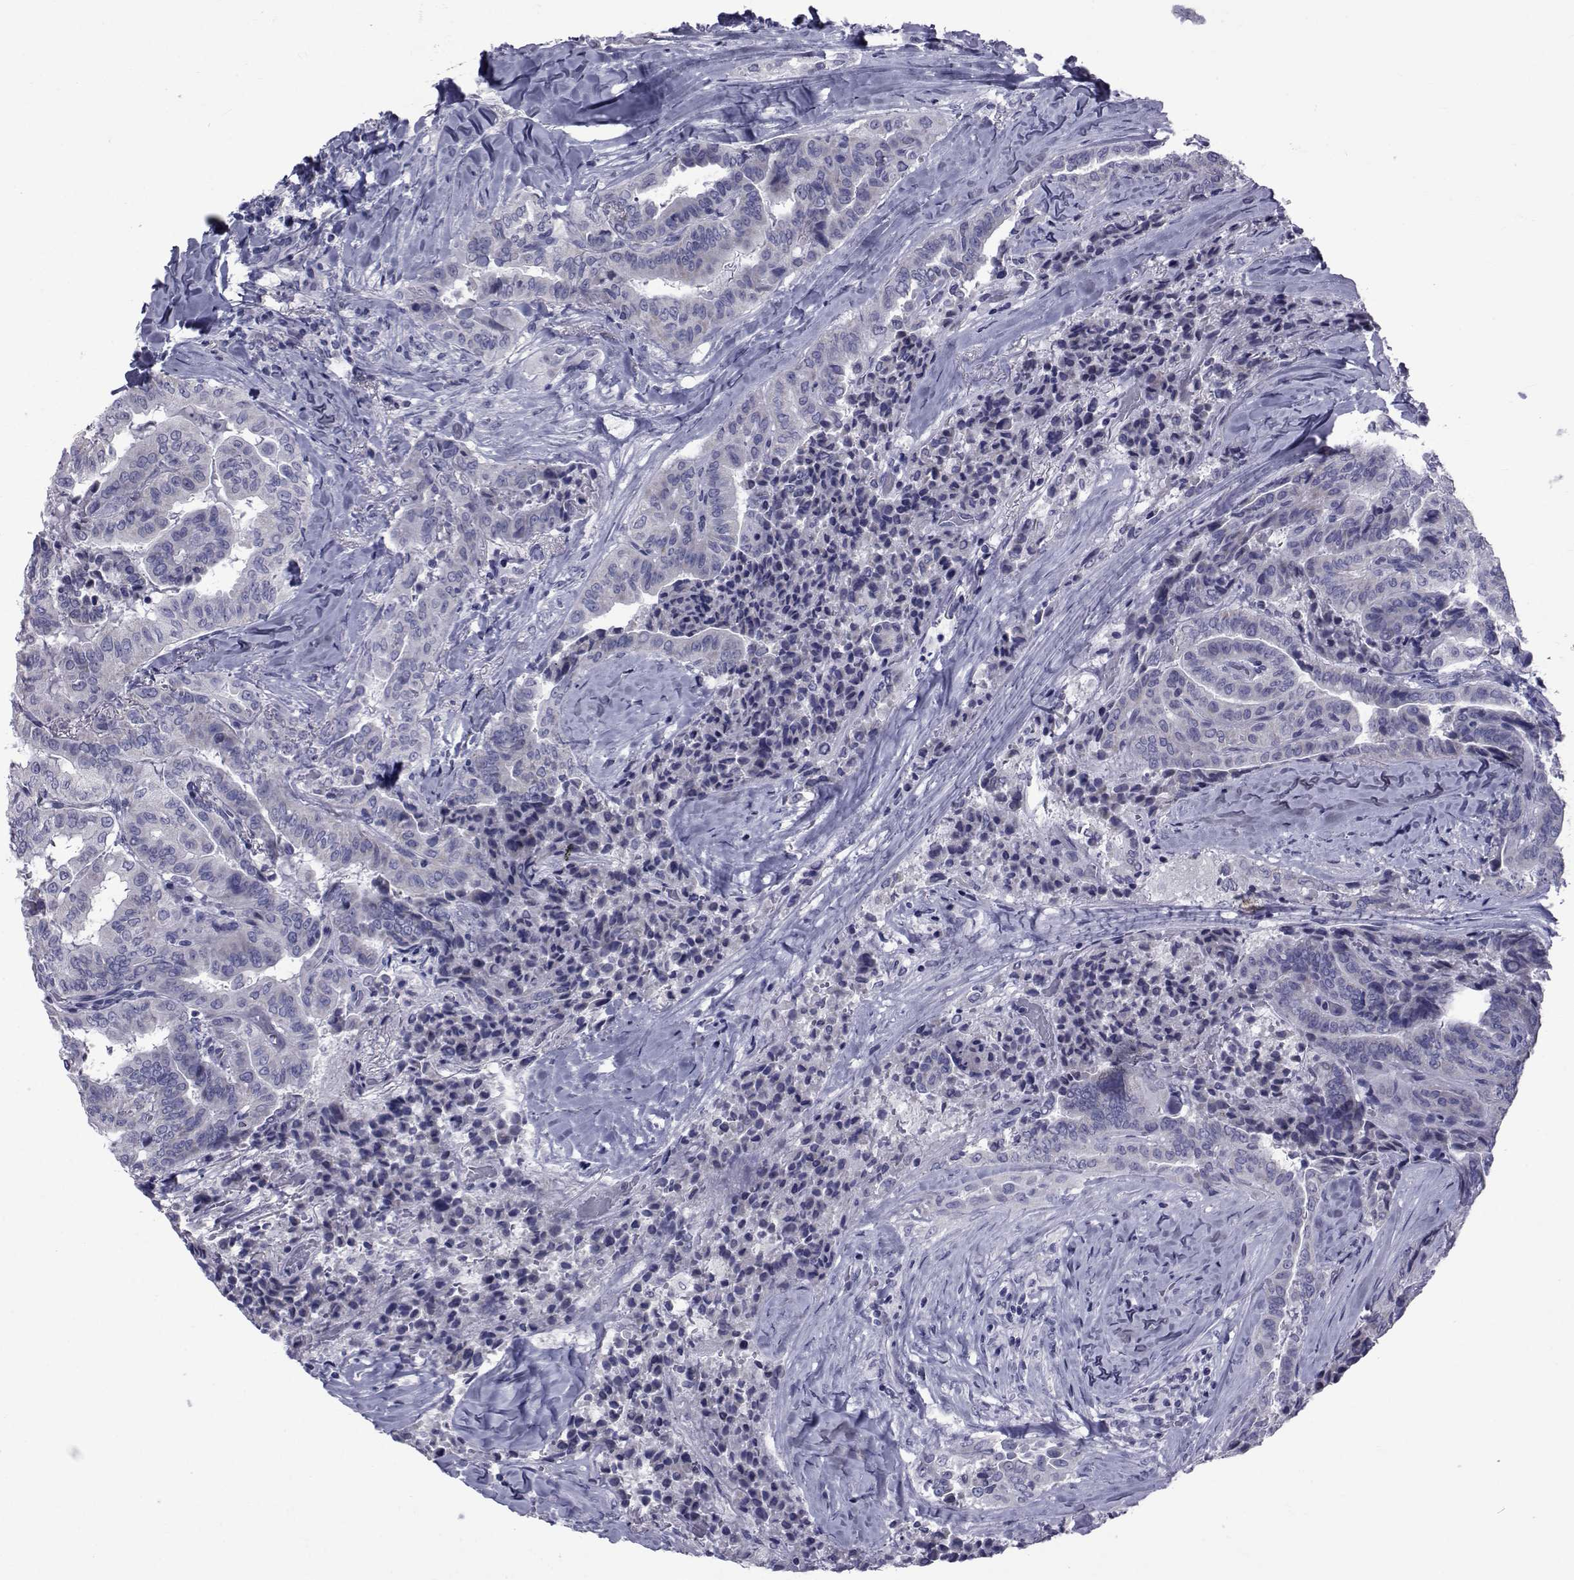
{"staining": {"intensity": "negative", "quantity": "none", "location": "none"}, "tissue": "thyroid cancer", "cell_type": "Tumor cells", "image_type": "cancer", "snomed": [{"axis": "morphology", "description": "Papillary adenocarcinoma, NOS"}, {"axis": "topography", "description": "Thyroid gland"}], "caption": "Human thyroid papillary adenocarcinoma stained for a protein using immunohistochemistry demonstrates no staining in tumor cells.", "gene": "GKAP1", "patient": {"sex": "female", "age": 68}}